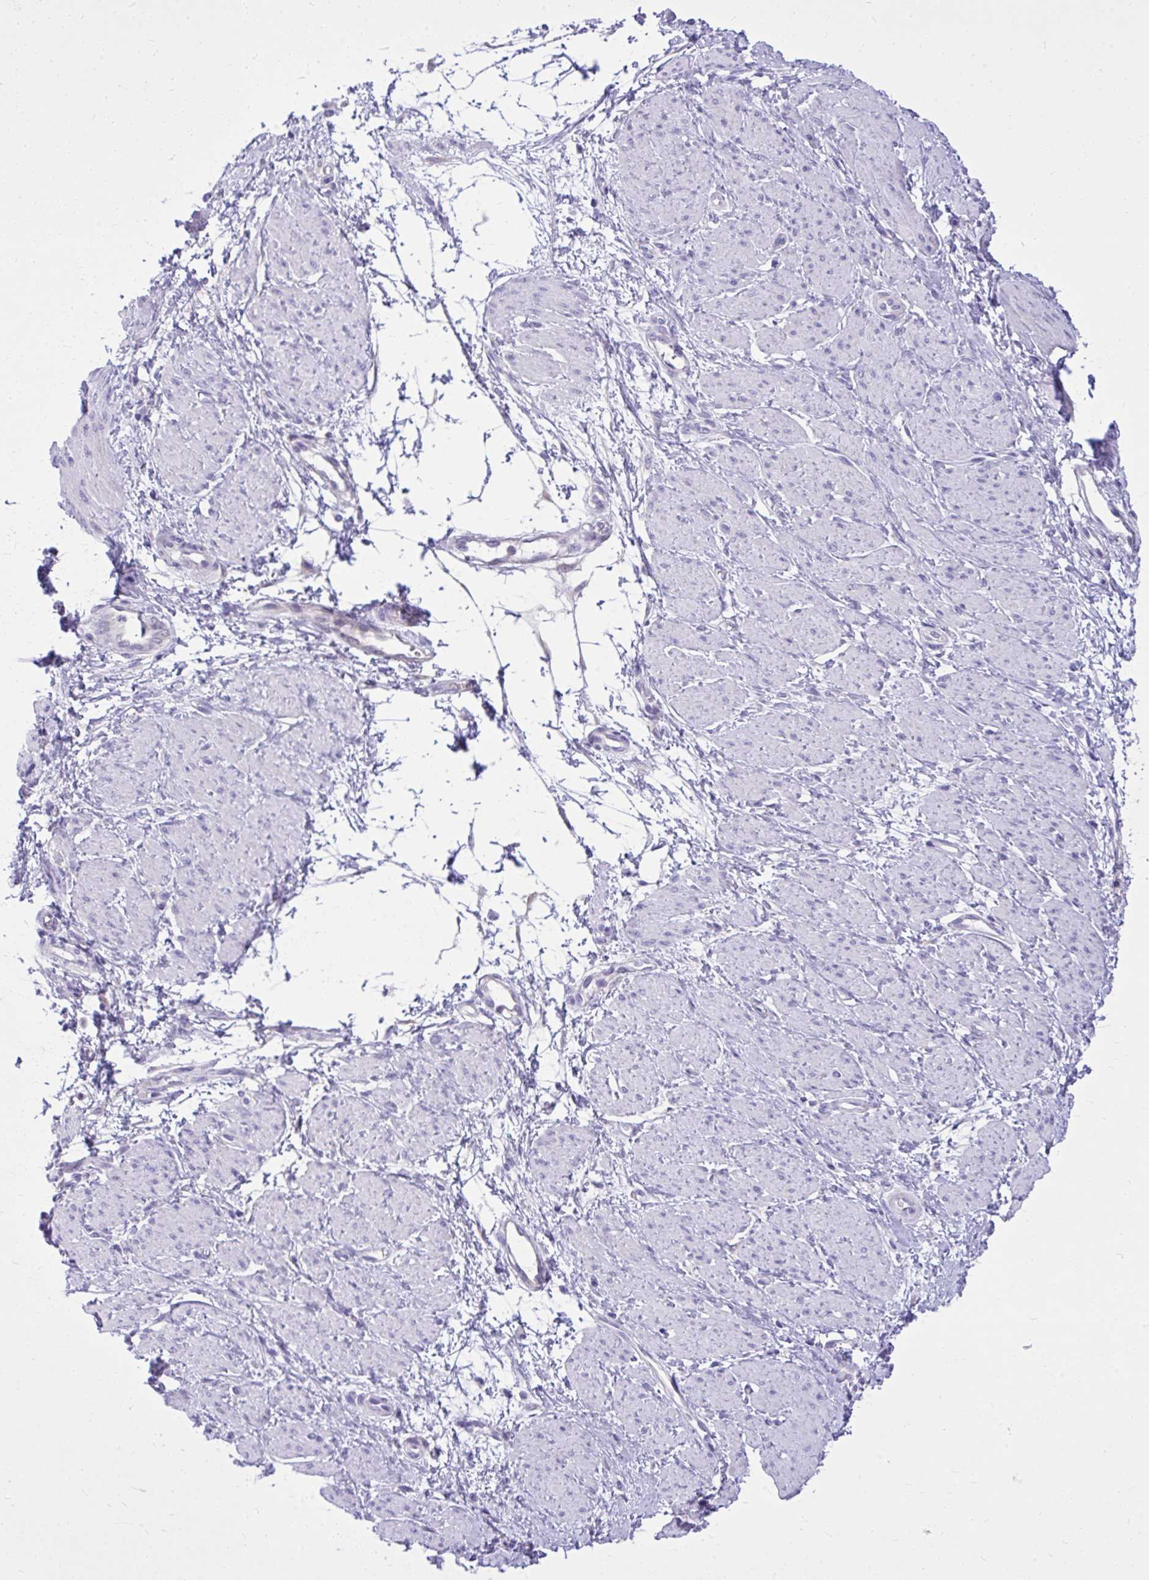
{"staining": {"intensity": "negative", "quantity": "none", "location": "none"}, "tissue": "smooth muscle", "cell_type": "Smooth muscle cells", "image_type": "normal", "snomed": [{"axis": "morphology", "description": "Normal tissue, NOS"}, {"axis": "topography", "description": "Smooth muscle"}, {"axis": "topography", "description": "Uterus"}], "caption": "This is a image of immunohistochemistry staining of unremarkable smooth muscle, which shows no staining in smooth muscle cells. (DAB immunohistochemistry, high magnification).", "gene": "NNMT", "patient": {"sex": "female", "age": 39}}